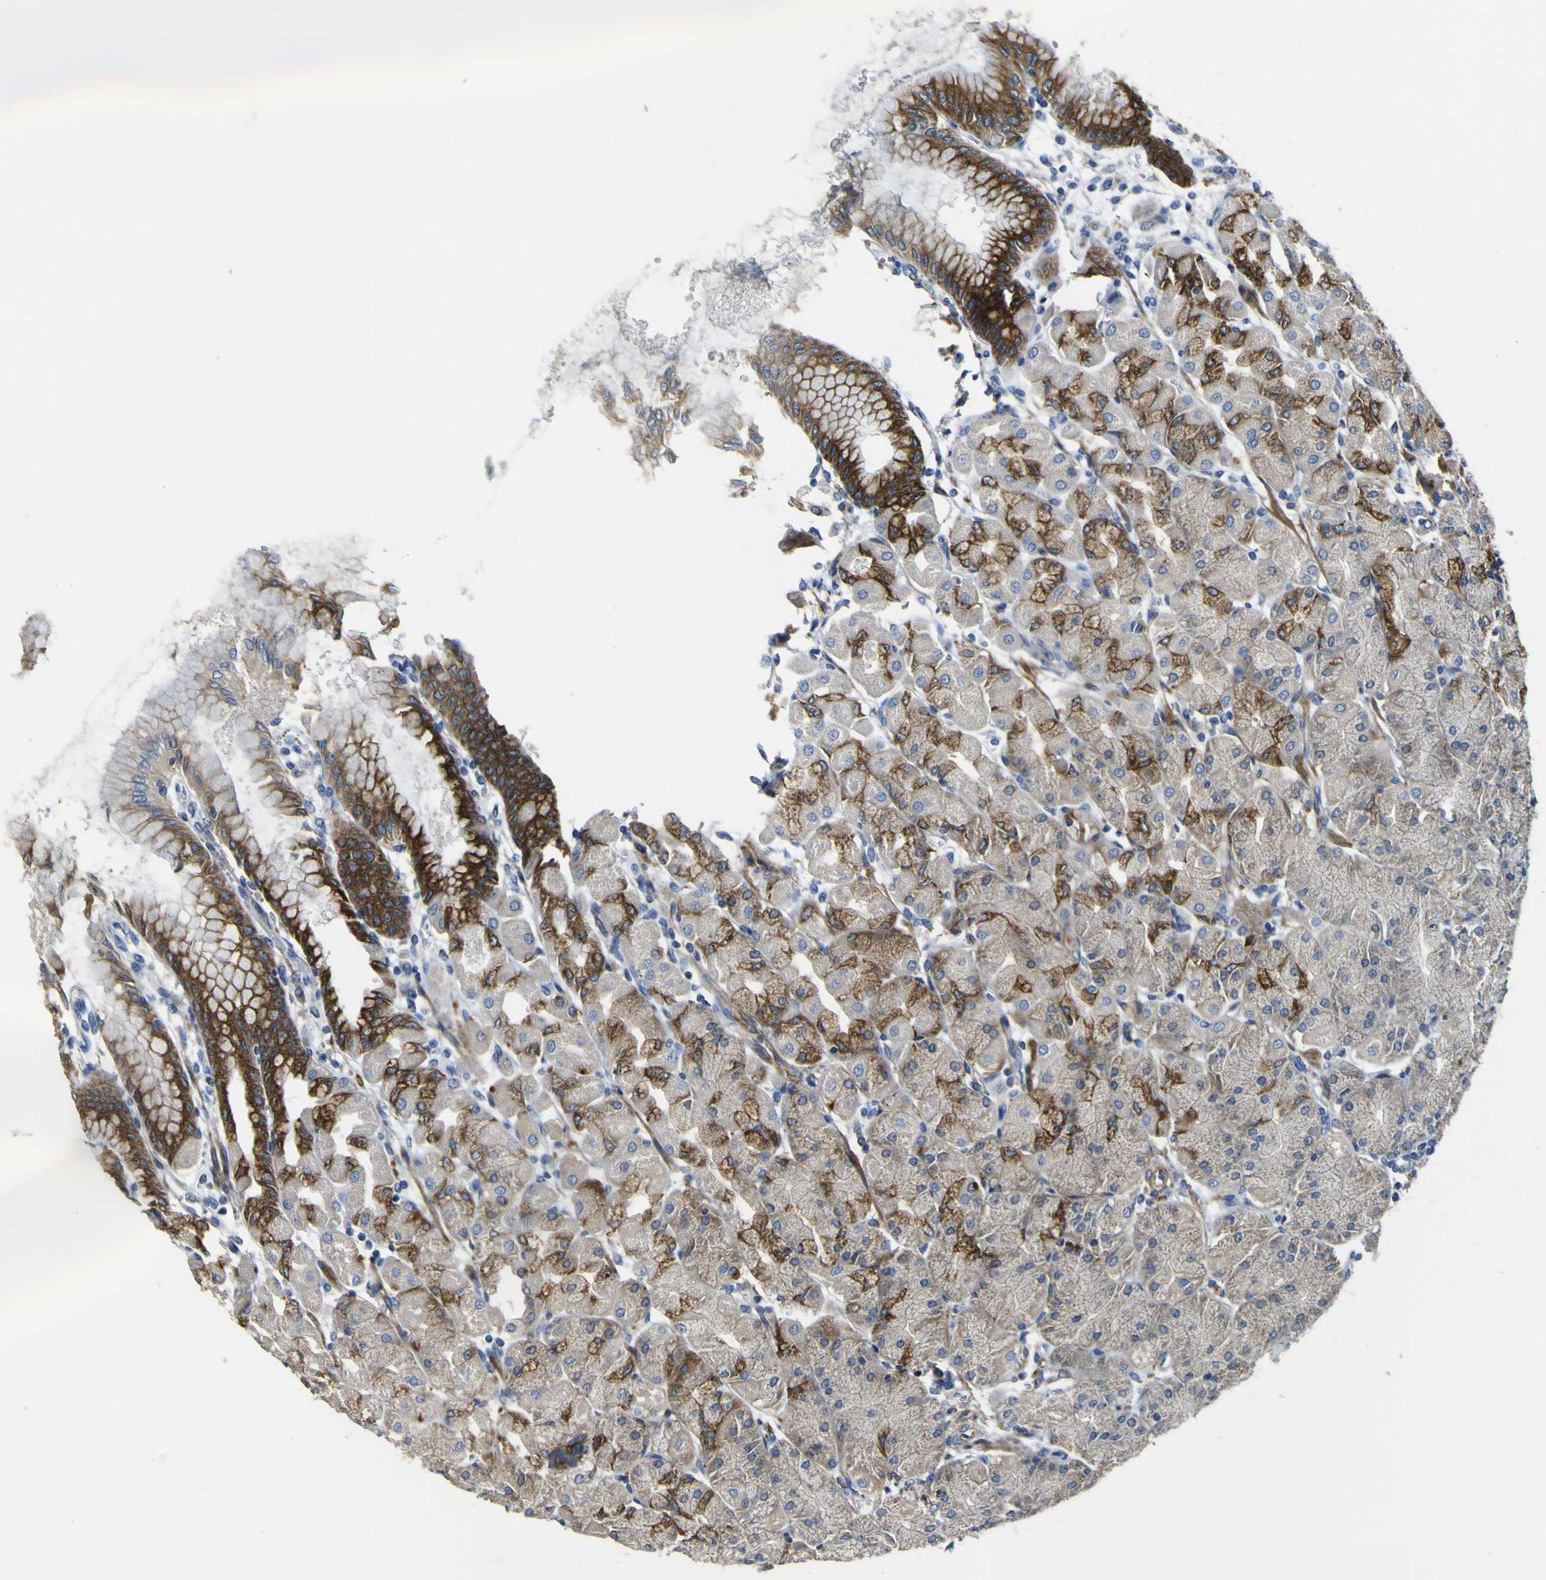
{"staining": {"intensity": "strong", "quantity": "25%-75%", "location": "cytoplasmic/membranous"}, "tissue": "stomach", "cell_type": "Glandular cells", "image_type": "normal", "snomed": [{"axis": "morphology", "description": "Normal tissue, NOS"}, {"axis": "topography", "description": "Stomach, upper"}], "caption": "Stomach was stained to show a protein in brown. There is high levels of strong cytoplasmic/membranous expression in about 25%-75% of glandular cells. Using DAB (3,3'-diaminobenzidine) (brown) and hematoxylin (blue) stains, captured at high magnification using brightfield microscopy.", "gene": "ALDH18A1", "patient": {"sex": "female", "age": 56}}